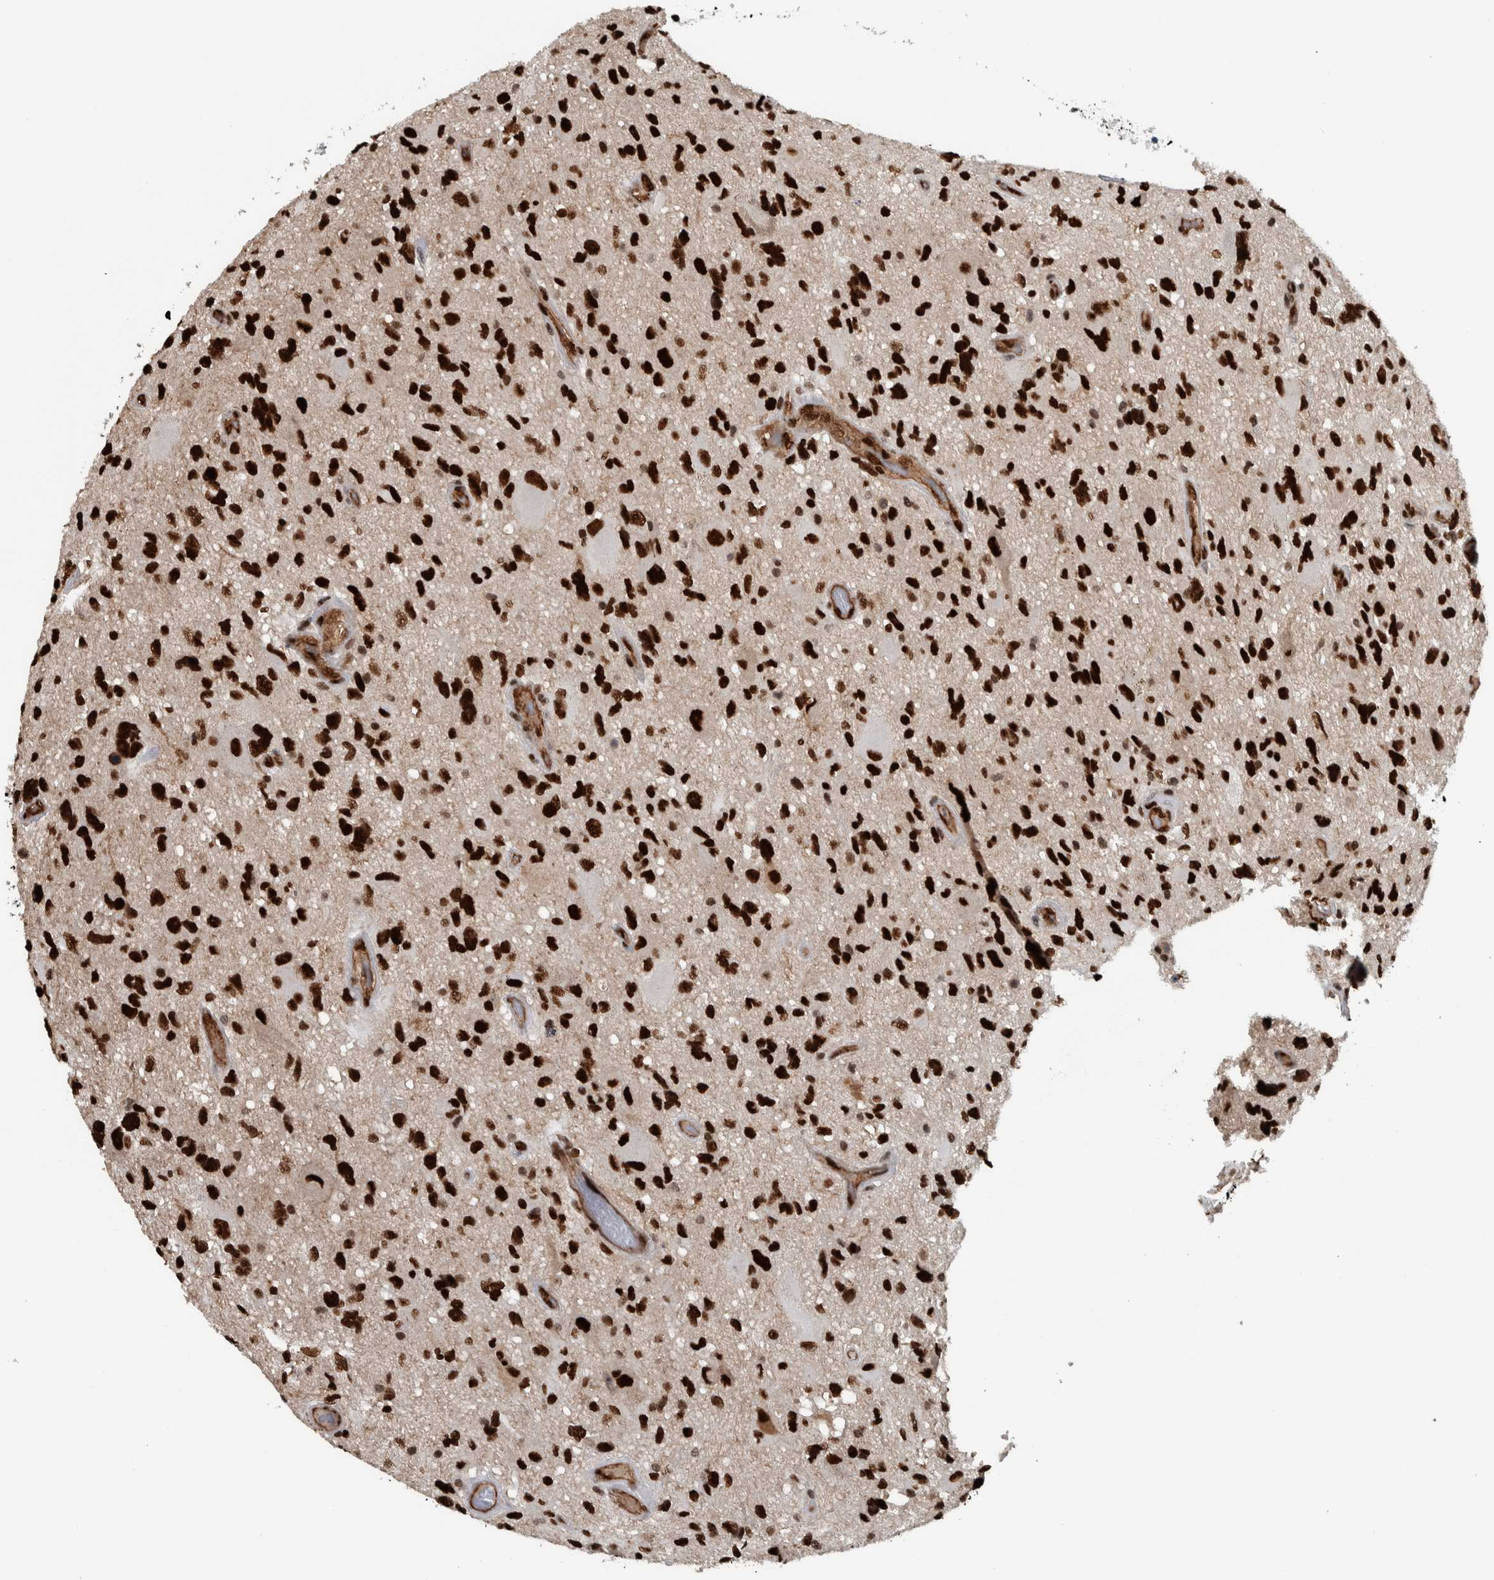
{"staining": {"intensity": "strong", "quantity": ">75%", "location": "nuclear"}, "tissue": "glioma", "cell_type": "Tumor cells", "image_type": "cancer", "snomed": [{"axis": "morphology", "description": "Glioma, malignant, High grade"}, {"axis": "topography", "description": "Brain"}], "caption": "This image displays immunohistochemistry (IHC) staining of human glioma, with high strong nuclear staining in about >75% of tumor cells.", "gene": "FAM135B", "patient": {"sex": "male", "age": 33}}